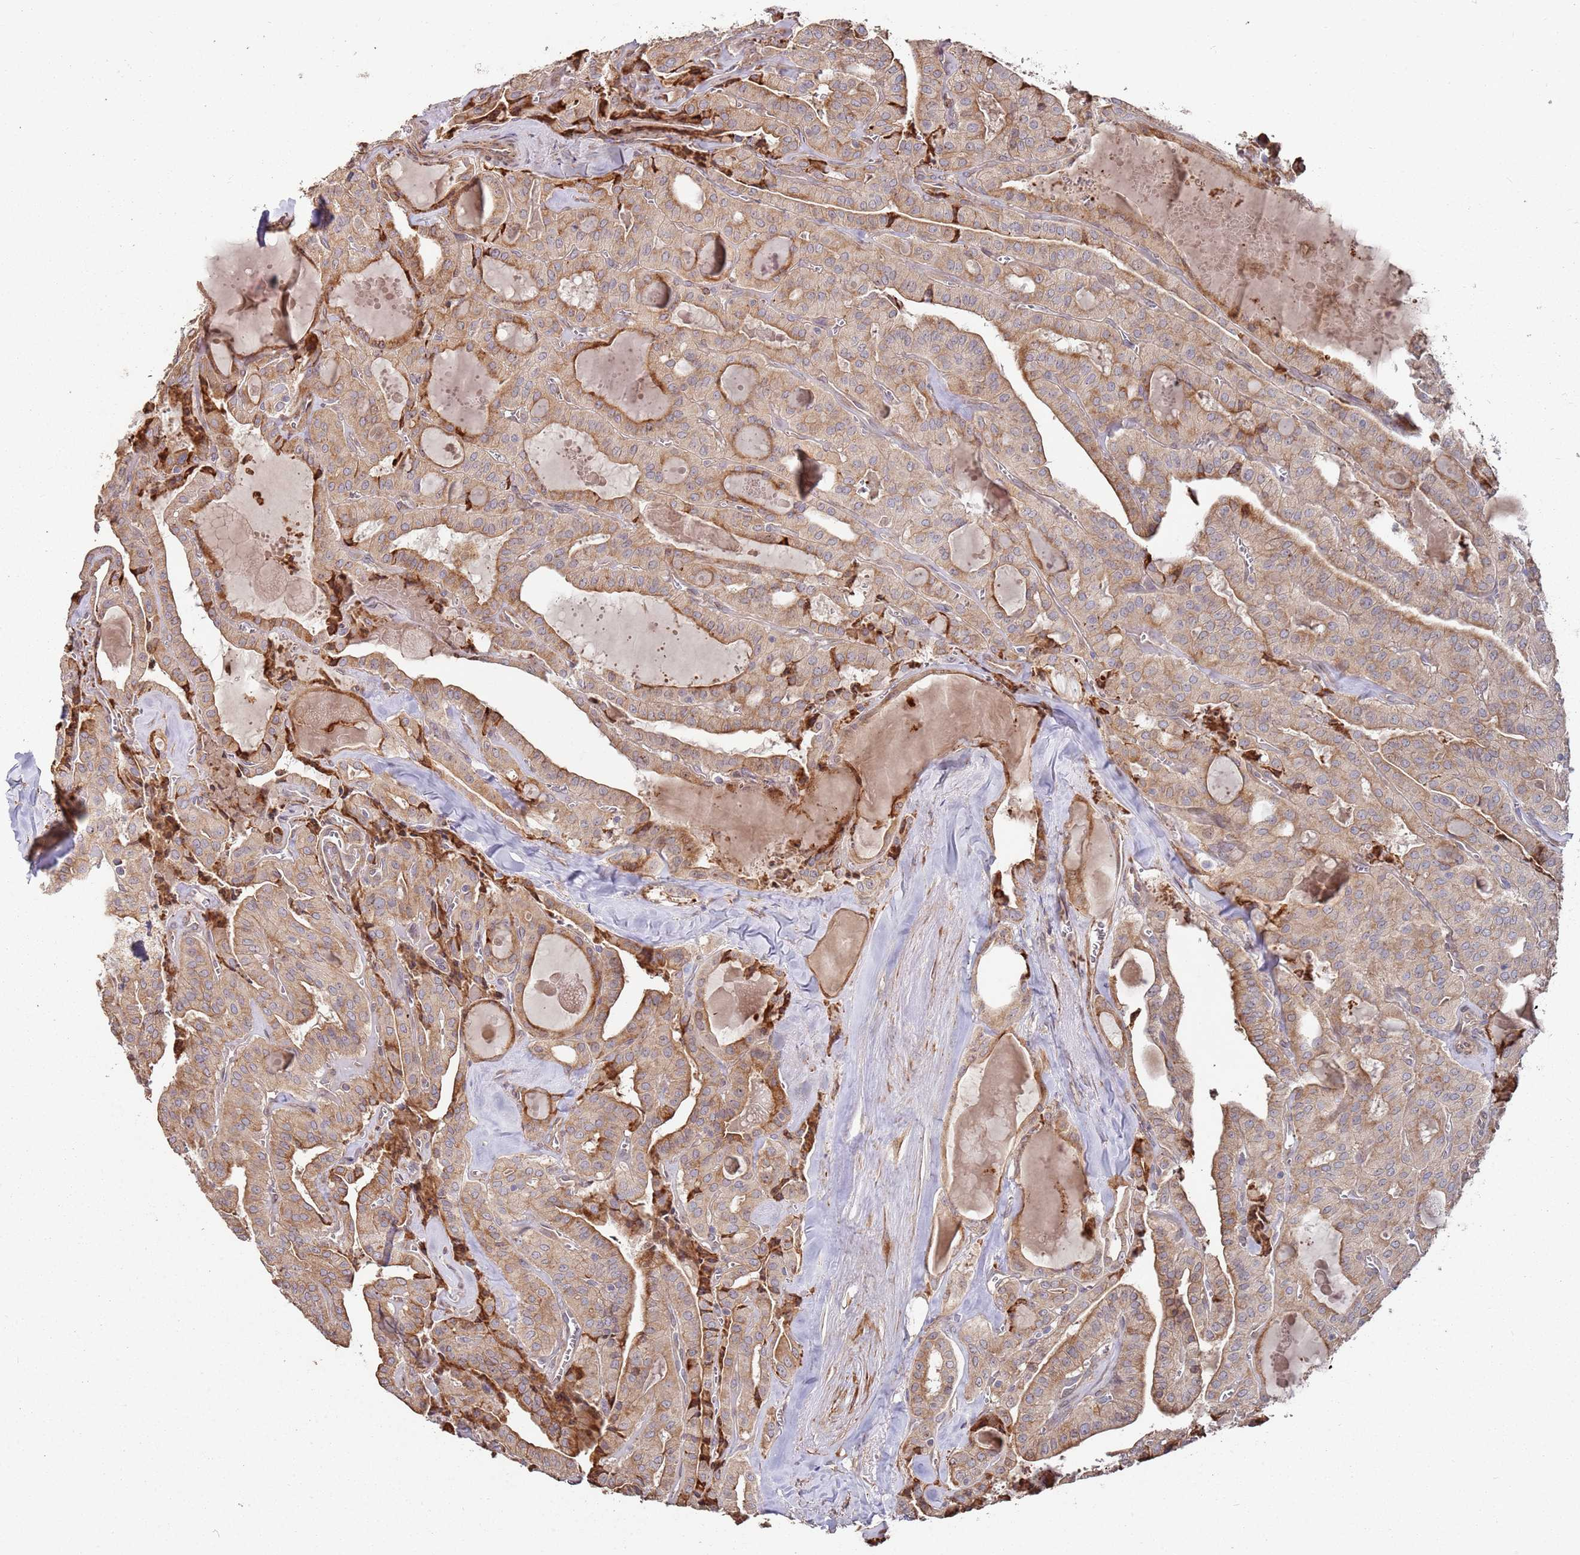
{"staining": {"intensity": "moderate", "quantity": ">75%", "location": "cytoplasmic/membranous"}, "tissue": "thyroid cancer", "cell_type": "Tumor cells", "image_type": "cancer", "snomed": [{"axis": "morphology", "description": "Papillary adenocarcinoma, NOS"}, {"axis": "topography", "description": "Thyroid gland"}], "caption": "High-power microscopy captured an immunohistochemistry (IHC) photomicrograph of thyroid papillary adenocarcinoma, revealing moderate cytoplasmic/membranous staining in approximately >75% of tumor cells. The staining was performed using DAB to visualize the protein expression in brown, while the nuclei were stained in blue with hematoxylin (Magnification: 20x).", "gene": "LACC1", "patient": {"sex": "male", "age": 52}}